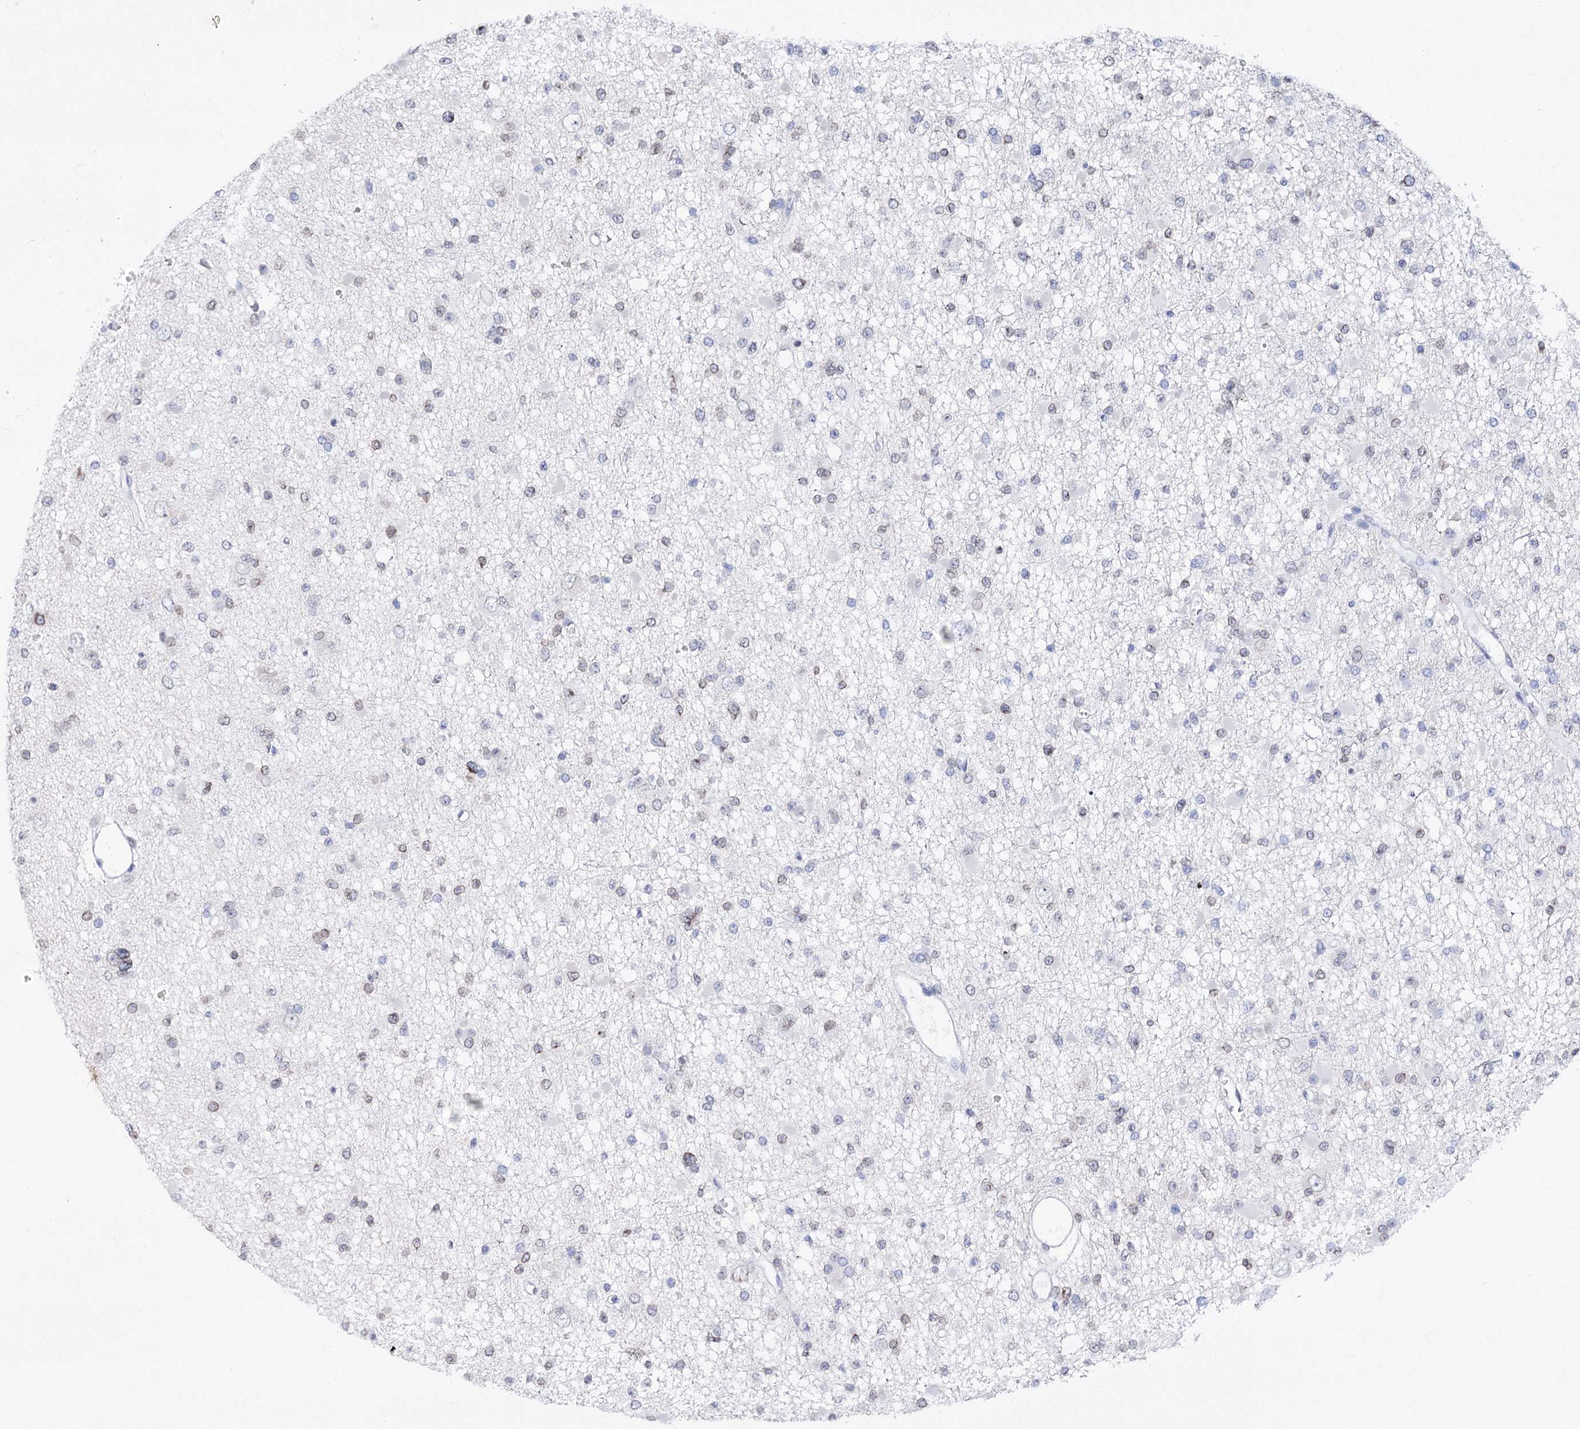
{"staining": {"intensity": "moderate", "quantity": "<25%", "location": "cytoplasmic/membranous,nuclear"}, "tissue": "glioma", "cell_type": "Tumor cells", "image_type": "cancer", "snomed": [{"axis": "morphology", "description": "Glioma, malignant, Low grade"}, {"axis": "topography", "description": "Brain"}], "caption": "Immunohistochemical staining of malignant glioma (low-grade) shows moderate cytoplasmic/membranous and nuclear protein staining in approximately <25% of tumor cells.", "gene": "TMEM201", "patient": {"sex": "female", "age": 22}}